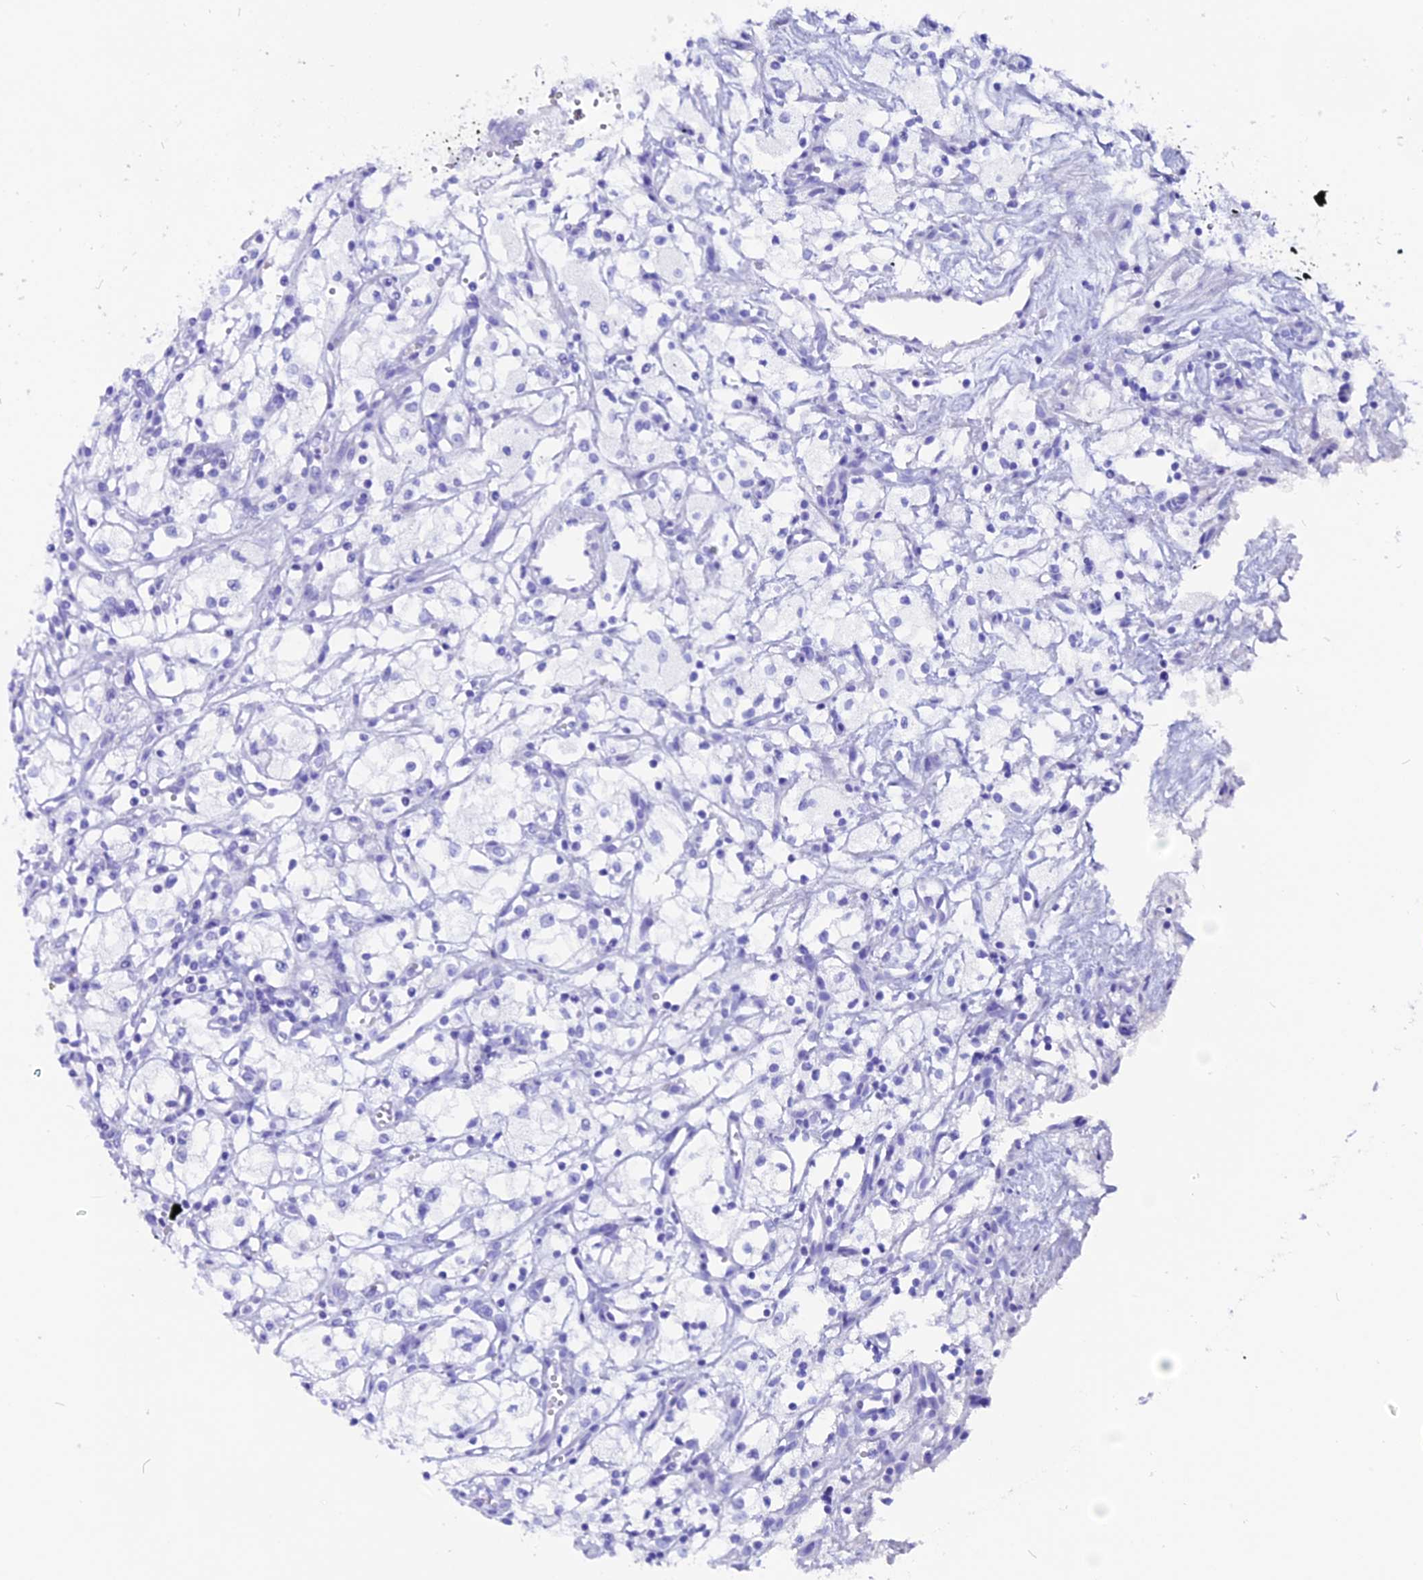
{"staining": {"intensity": "negative", "quantity": "none", "location": "none"}, "tissue": "renal cancer", "cell_type": "Tumor cells", "image_type": "cancer", "snomed": [{"axis": "morphology", "description": "Adenocarcinoma, NOS"}, {"axis": "topography", "description": "Kidney"}], "caption": "Tumor cells show no significant protein expression in renal cancer.", "gene": "ANKRD29", "patient": {"sex": "male", "age": 59}}